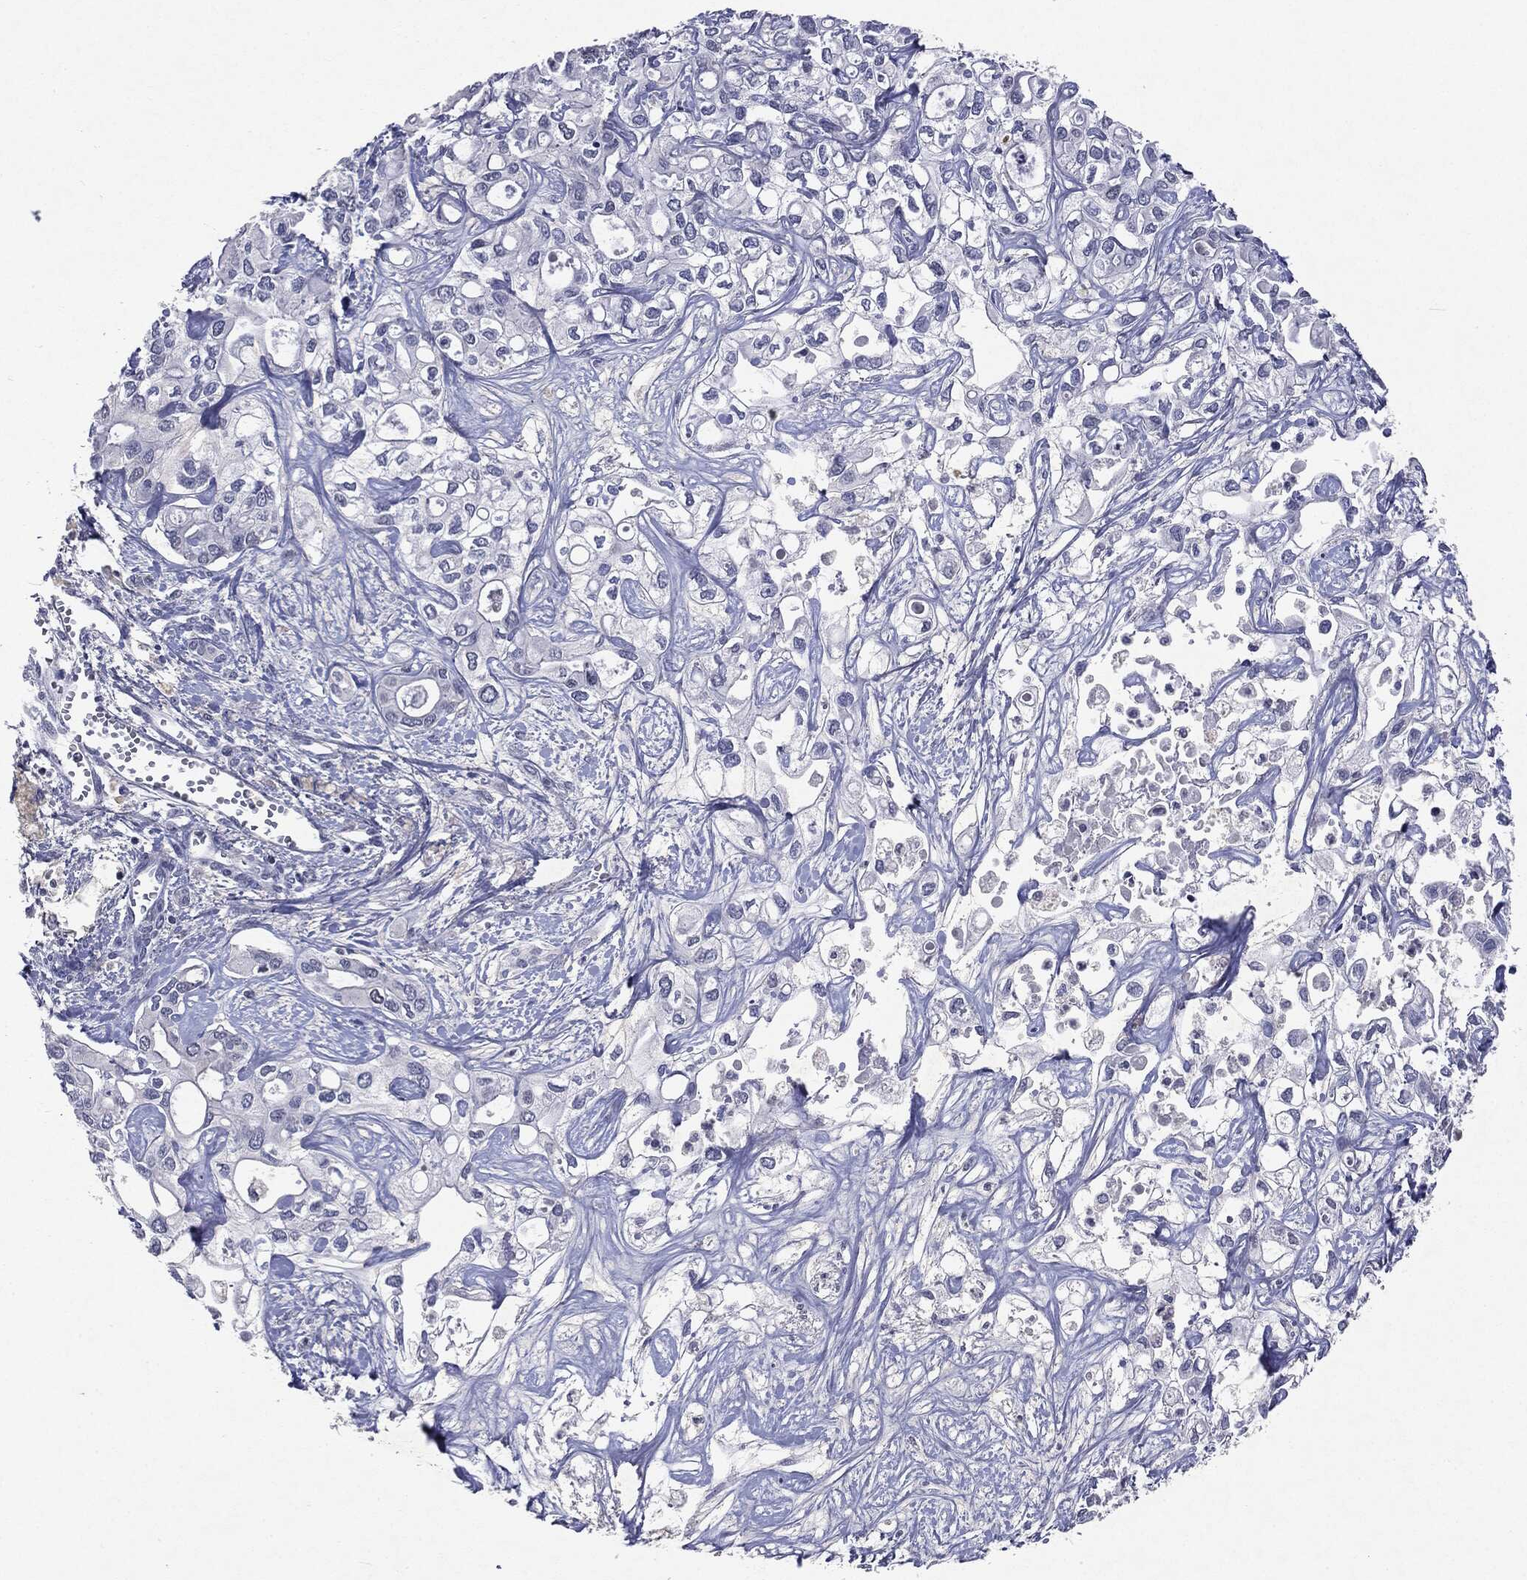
{"staining": {"intensity": "negative", "quantity": "none", "location": "none"}, "tissue": "liver cancer", "cell_type": "Tumor cells", "image_type": "cancer", "snomed": [{"axis": "morphology", "description": "Cholangiocarcinoma"}, {"axis": "topography", "description": "Liver"}], "caption": "An image of human liver cancer is negative for staining in tumor cells.", "gene": "KIF2C", "patient": {"sex": "female", "age": 64}}